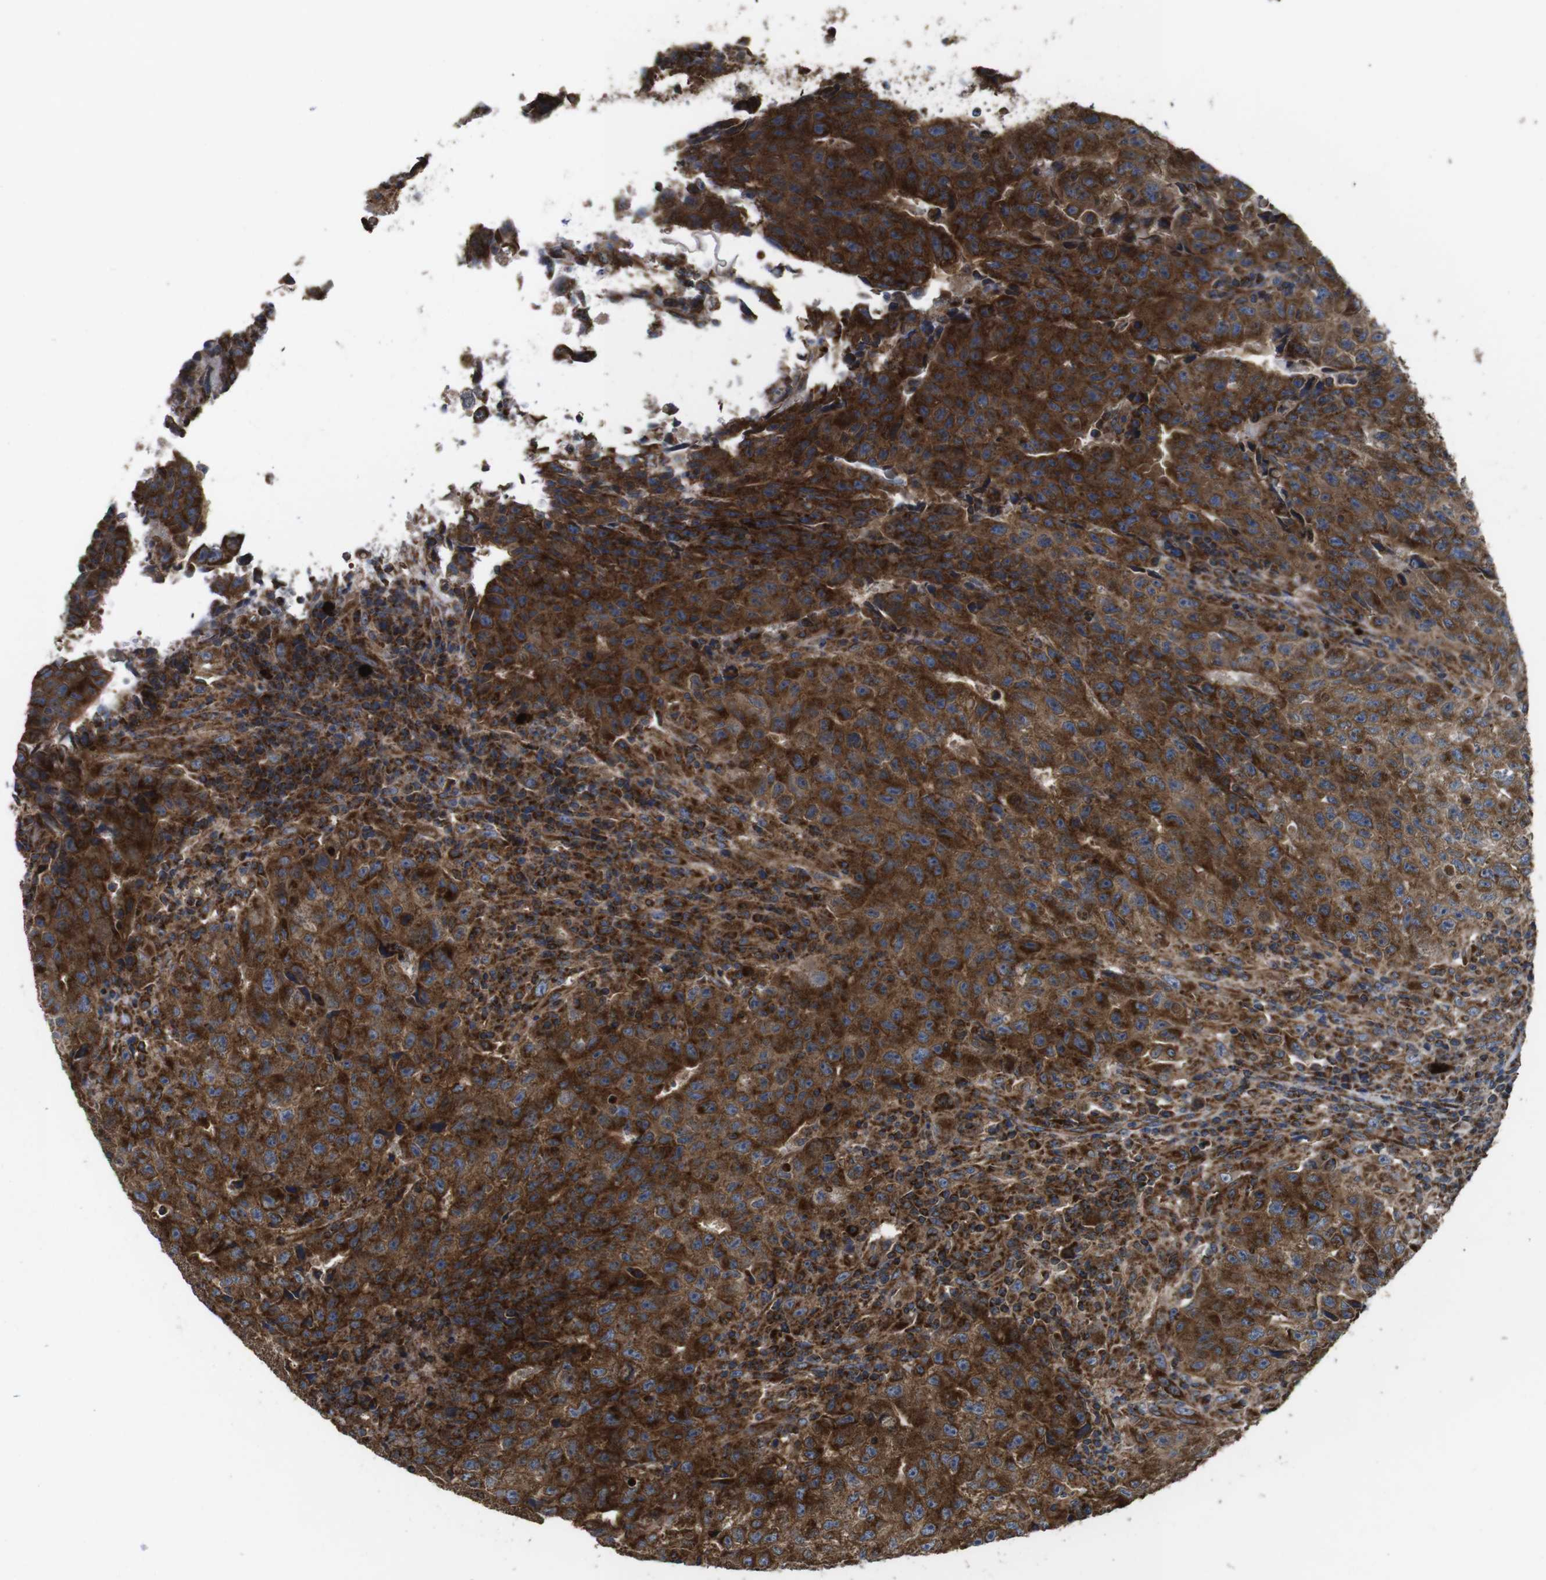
{"staining": {"intensity": "strong", "quantity": "25%-75%", "location": "cytoplasmic/membranous"}, "tissue": "testis cancer", "cell_type": "Tumor cells", "image_type": "cancer", "snomed": [{"axis": "morphology", "description": "Necrosis, NOS"}, {"axis": "morphology", "description": "Carcinoma, Embryonal, NOS"}, {"axis": "topography", "description": "Testis"}], "caption": "Tumor cells demonstrate high levels of strong cytoplasmic/membranous staining in approximately 25%-75% of cells in testis embryonal carcinoma.", "gene": "HK1", "patient": {"sex": "male", "age": 19}}